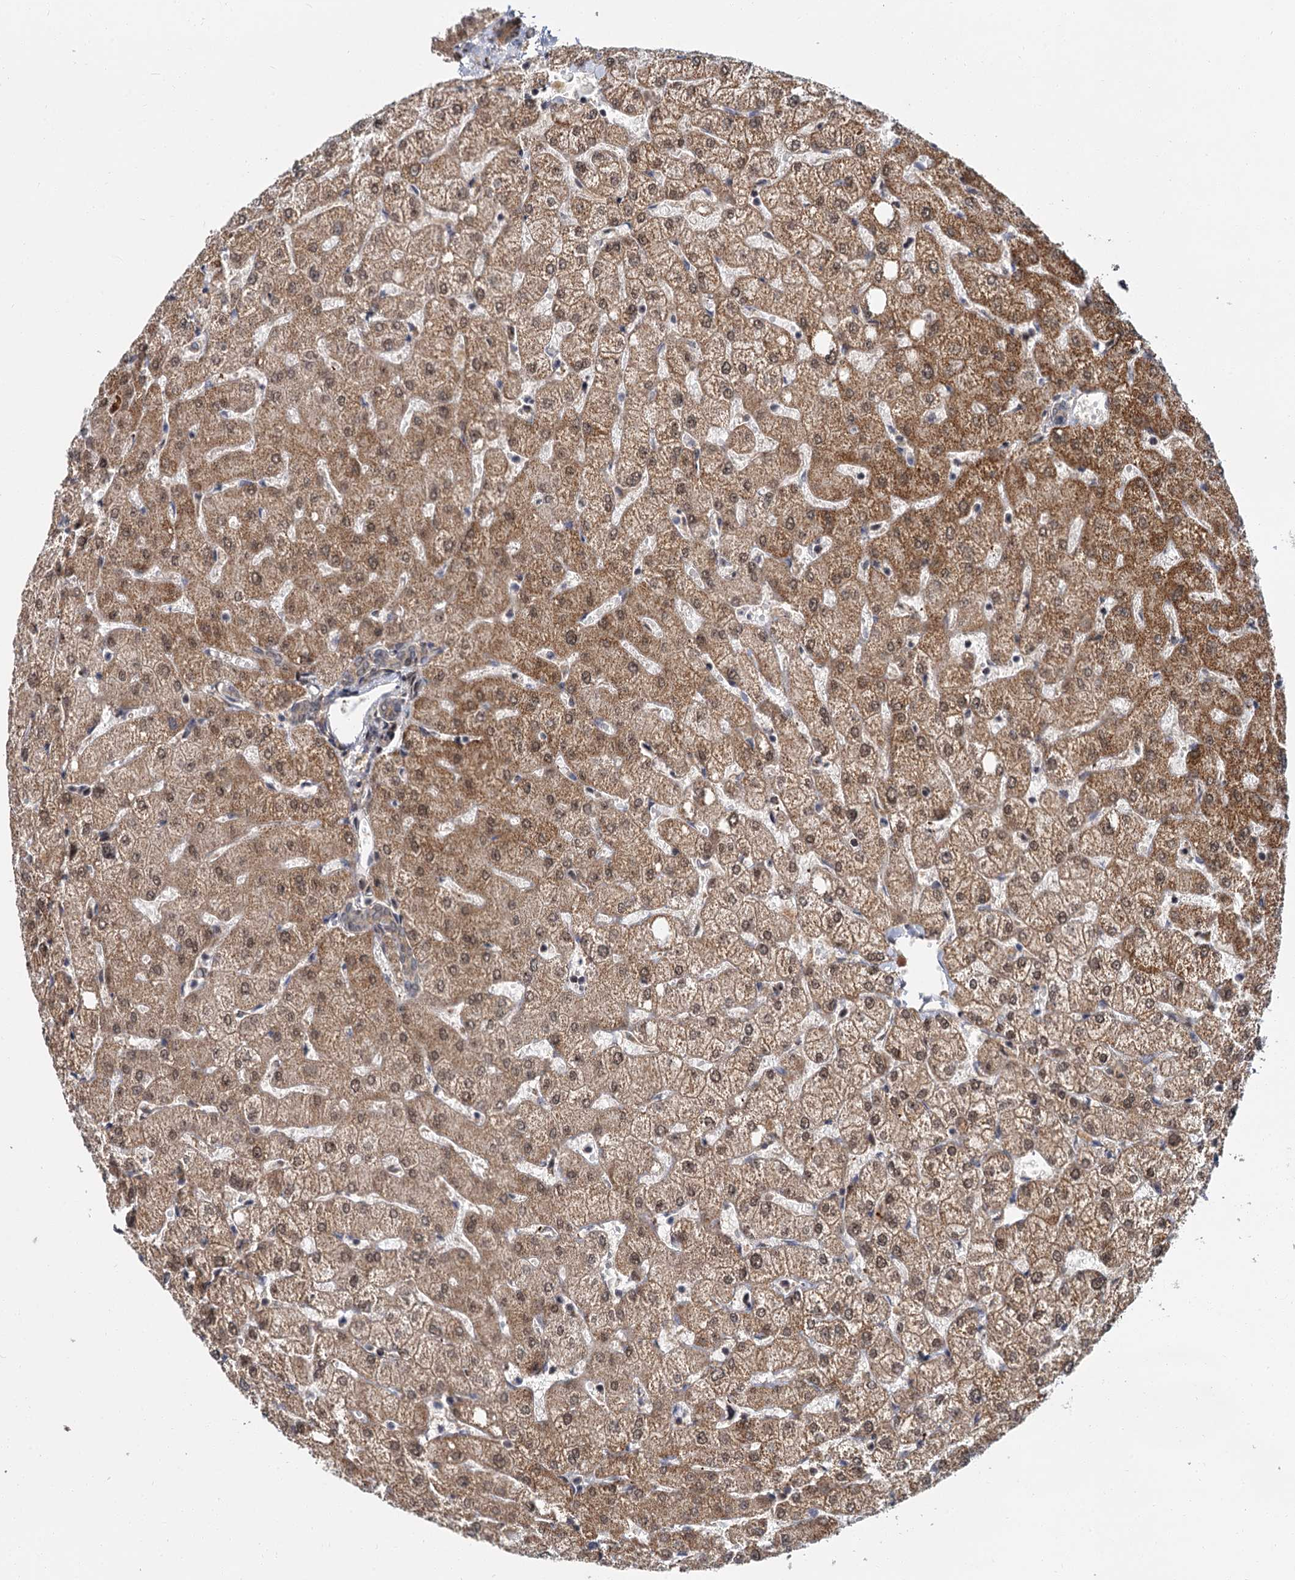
{"staining": {"intensity": "weak", "quantity": ">75%", "location": "cytoplasmic/membranous"}, "tissue": "liver", "cell_type": "Cholangiocytes", "image_type": "normal", "snomed": [{"axis": "morphology", "description": "Normal tissue, NOS"}, {"axis": "topography", "description": "Liver"}], "caption": "An IHC histopathology image of unremarkable tissue is shown. Protein staining in brown labels weak cytoplasmic/membranous positivity in liver within cholangiocytes. Immunohistochemistry (ihc) stains the protein of interest in brown and the nuclei are stained blue.", "gene": "MBD6", "patient": {"sex": "female", "age": 54}}